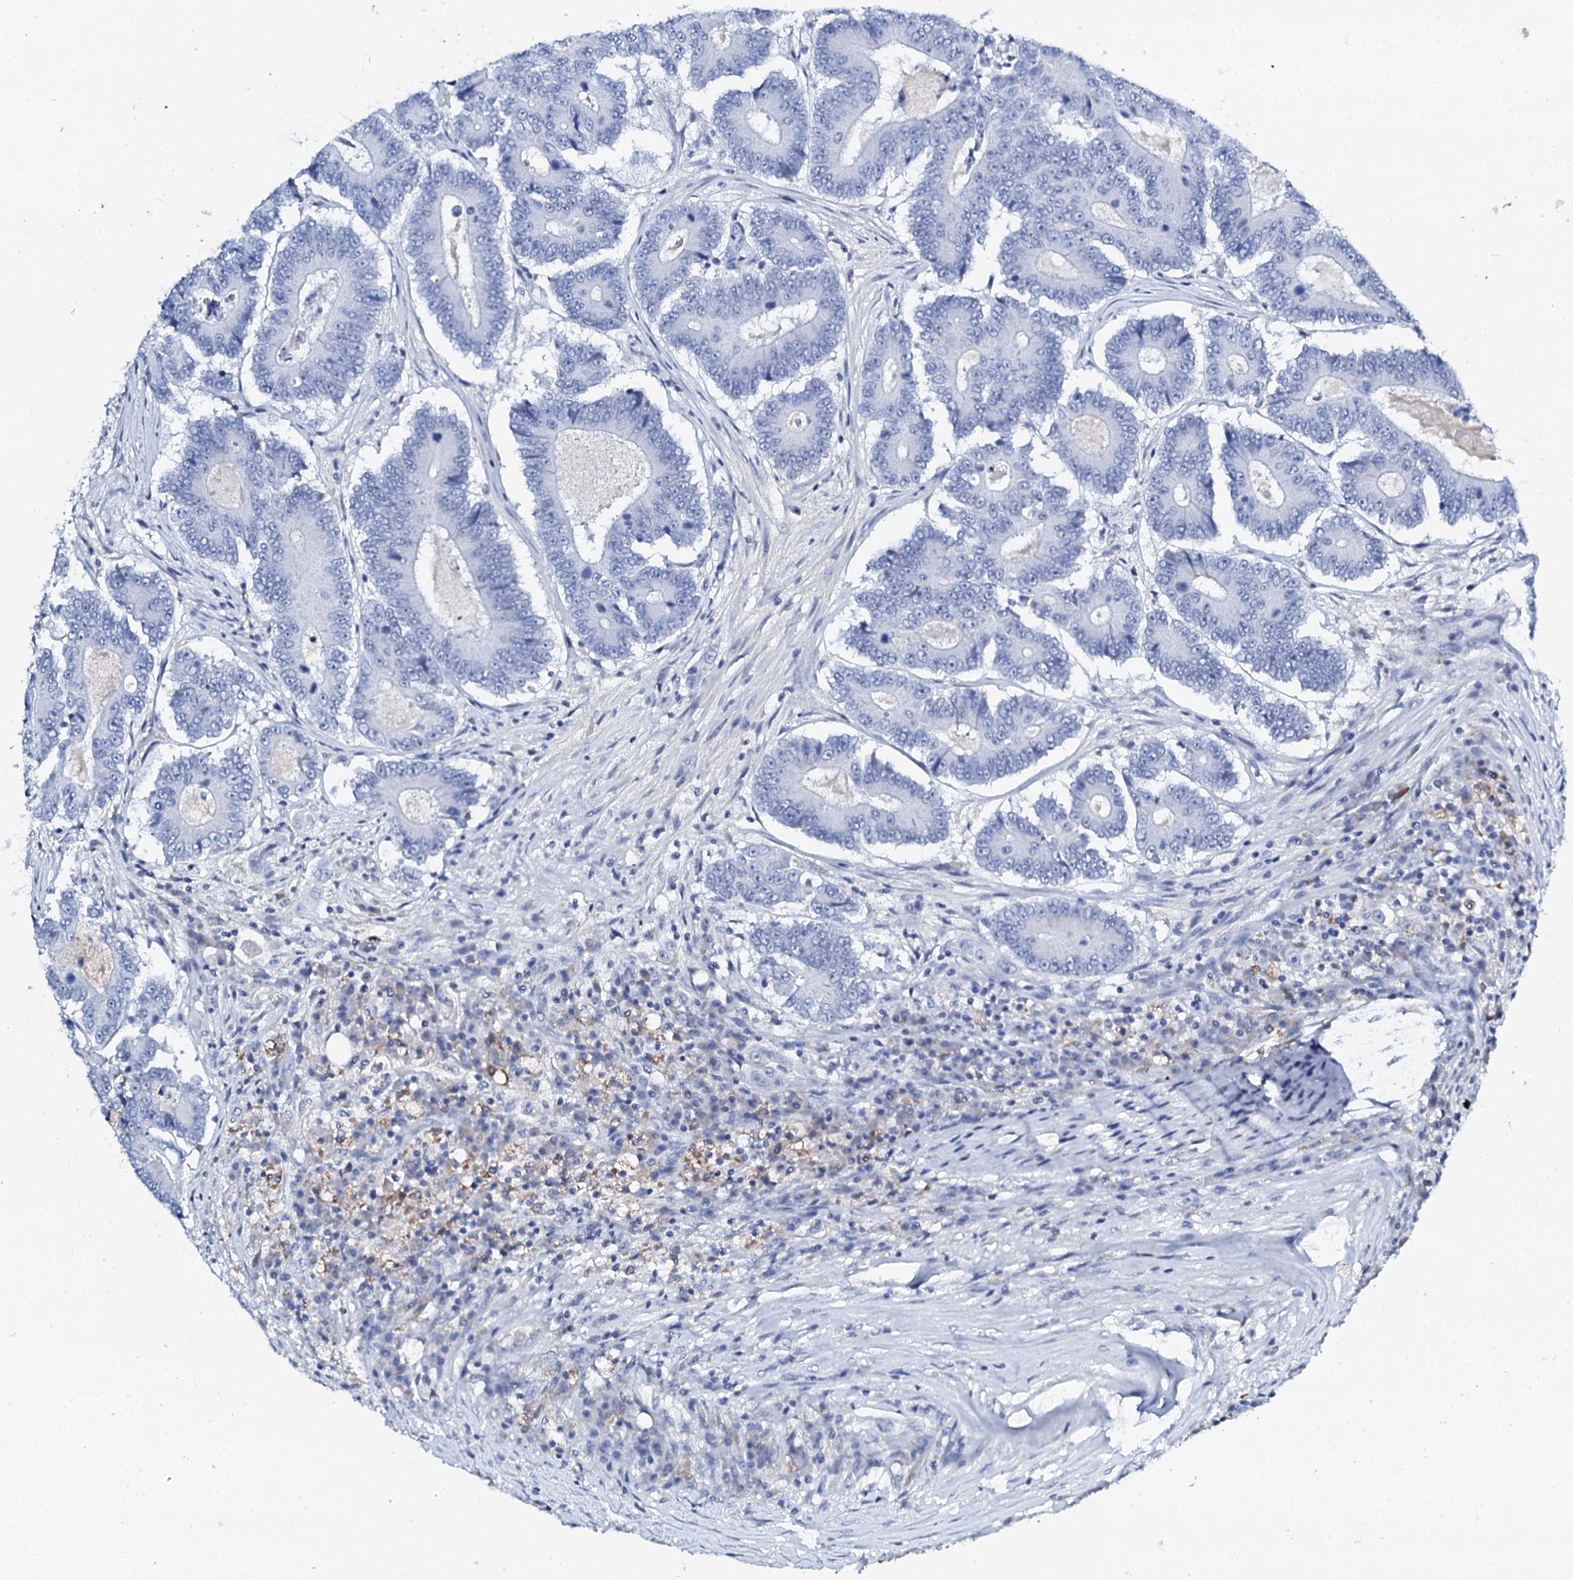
{"staining": {"intensity": "negative", "quantity": "none", "location": "none"}, "tissue": "colorectal cancer", "cell_type": "Tumor cells", "image_type": "cancer", "snomed": [{"axis": "morphology", "description": "Adenocarcinoma, NOS"}, {"axis": "topography", "description": "Colon"}], "caption": "High power microscopy histopathology image of an immunohistochemistry (IHC) histopathology image of colorectal cancer, revealing no significant staining in tumor cells.", "gene": "FBXL16", "patient": {"sex": "male", "age": 83}}